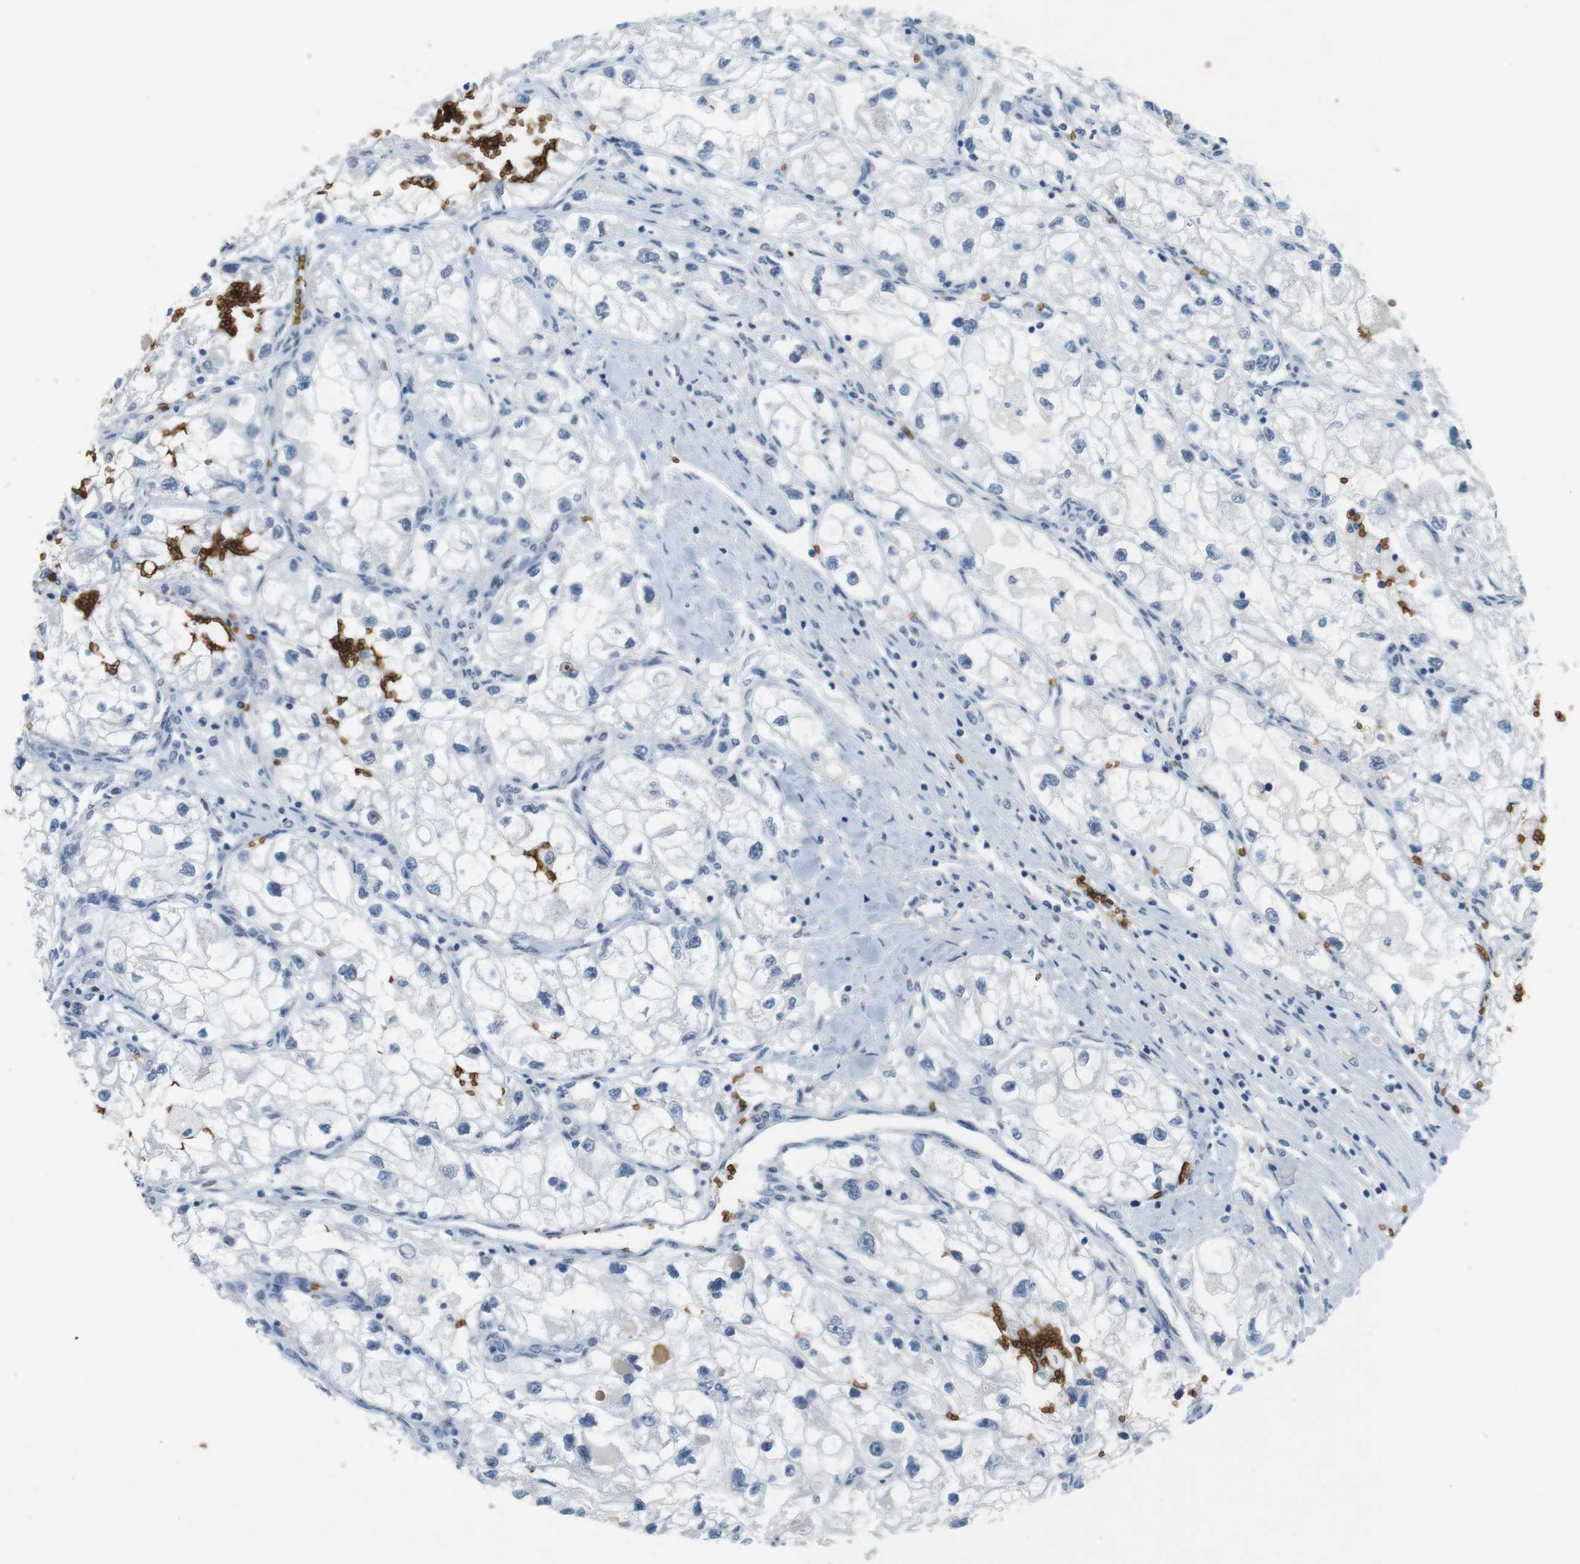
{"staining": {"intensity": "negative", "quantity": "none", "location": "none"}, "tissue": "renal cancer", "cell_type": "Tumor cells", "image_type": "cancer", "snomed": [{"axis": "morphology", "description": "Adenocarcinoma, NOS"}, {"axis": "topography", "description": "Kidney"}], "caption": "The photomicrograph shows no staining of tumor cells in renal cancer.", "gene": "SLC4A1", "patient": {"sex": "female", "age": 70}}